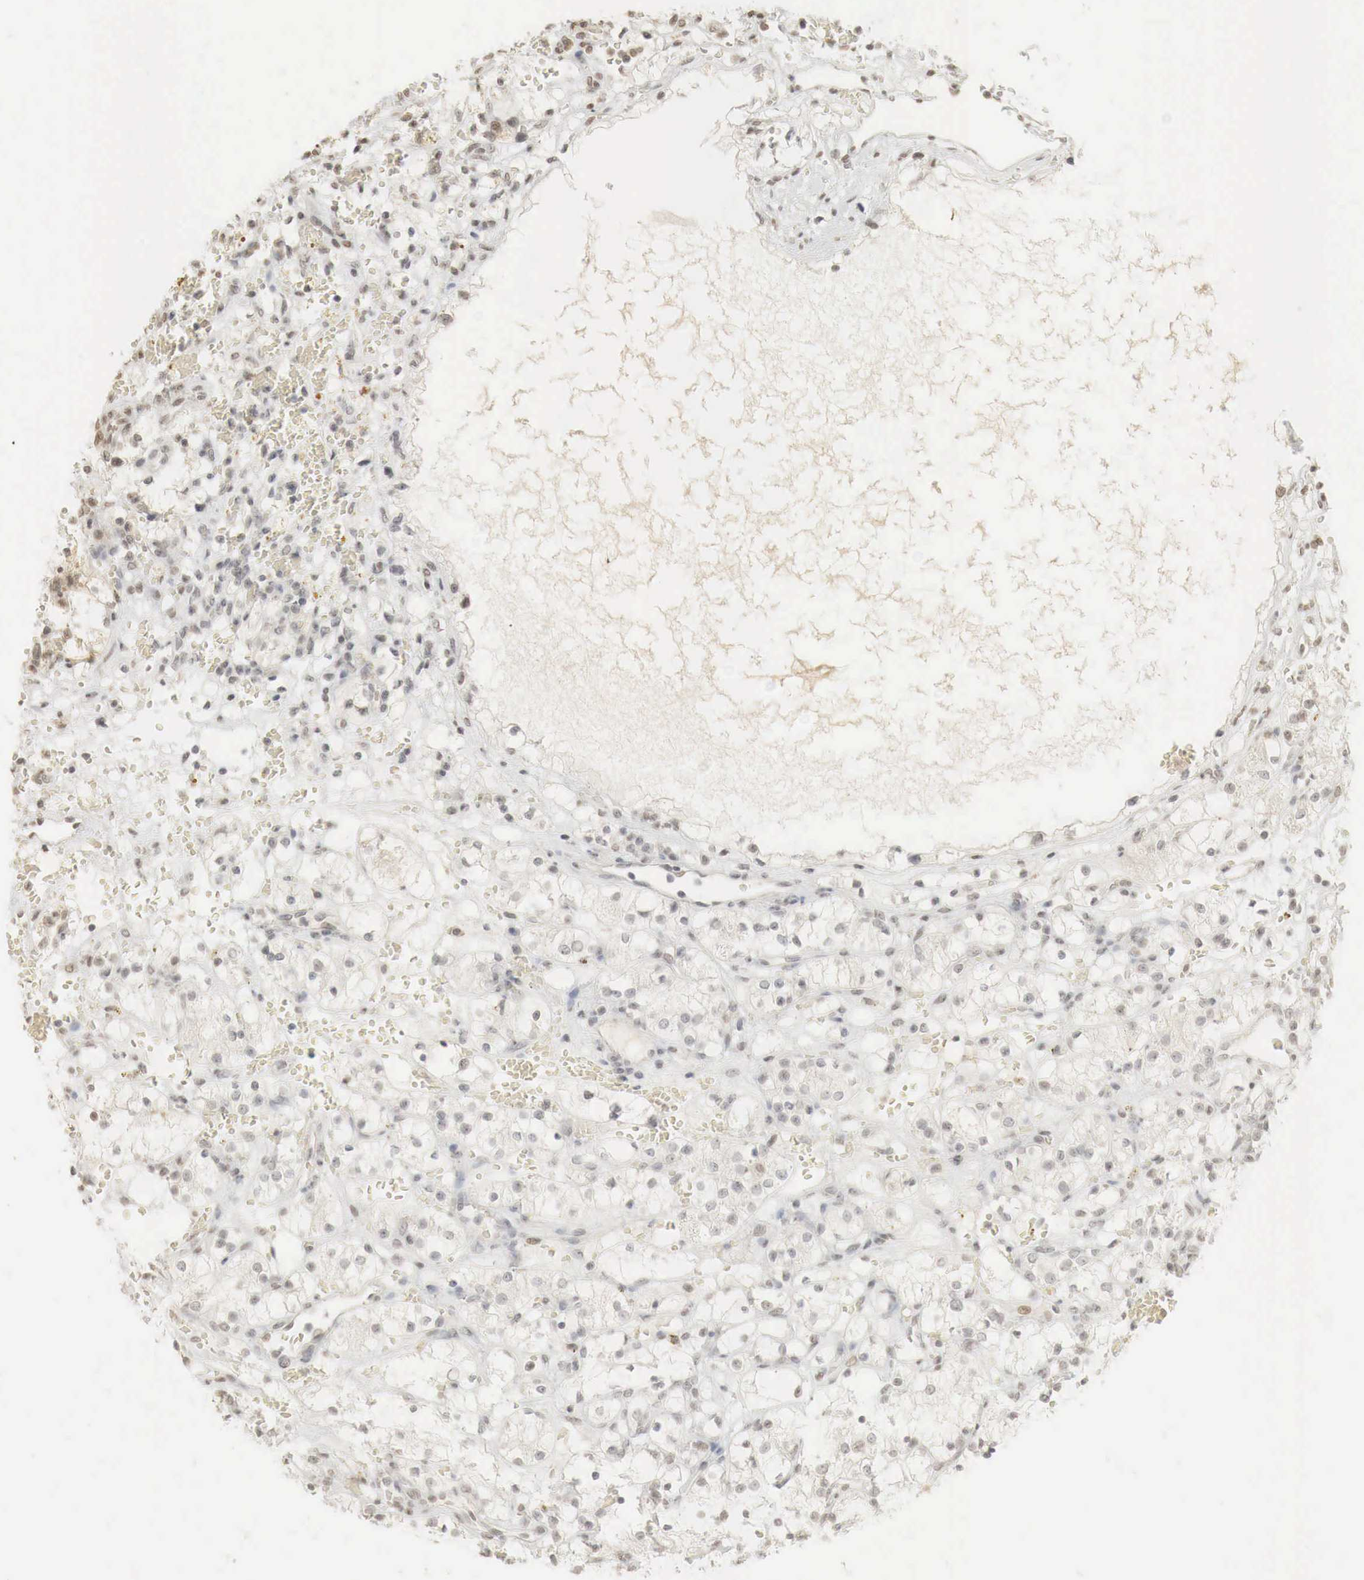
{"staining": {"intensity": "weak", "quantity": "<25%", "location": "nuclear"}, "tissue": "renal cancer", "cell_type": "Tumor cells", "image_type": "cancer", "snomed": [{"axis": "morphology", "description": "Adenocarcinoma, NOS"}, {"axis": "topography", "description": "Kidney"}], "caption": "High magnification brightfield microscopy of adenocarcinoma (renal) stained with DAB (brown) and counterstained with hematoxylin (blue): tumor cells show no significant expression.", "gene": "ERBB4", "patient": {"sex": "female", "age": 60}}